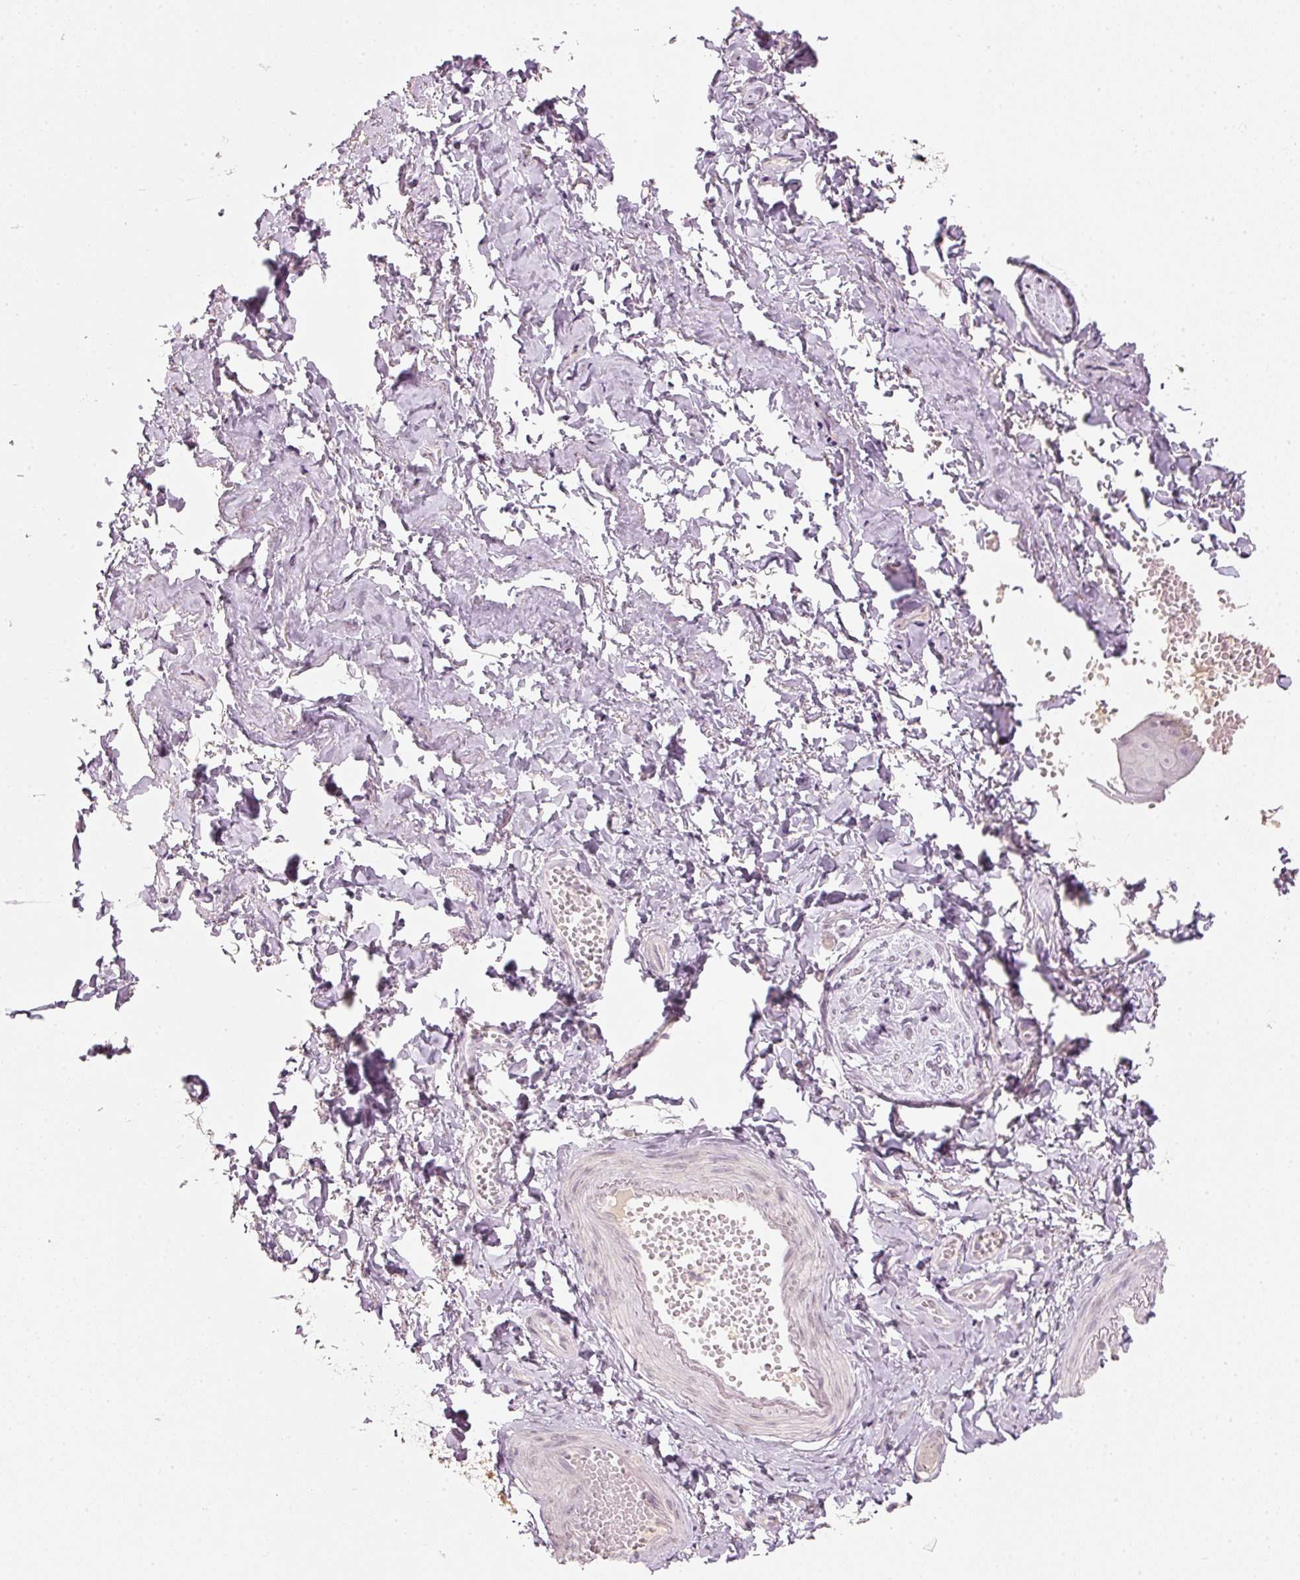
{"staining": {"intensity": "negative", "quantity": "none", "location": "none"}, "tissue": "adipose tissue", "cell_type": "Adipocytes", "image_type": "normal", "snomed": [{"axis": "morphology", "description": "Normal tissue, NOS"}, {"axis": "topography", "description": "Vulva"}, {"axis": "topography", "description": "Vagina"}, {"axis": "topography", "description": "Peripheral nerve tissue"}], "caption": "The histopathology image reveals no staining of adipocytes in benign adipose tissue.", "gene": "STEAP1", "patient": {"sex": "female", "age": 66}}